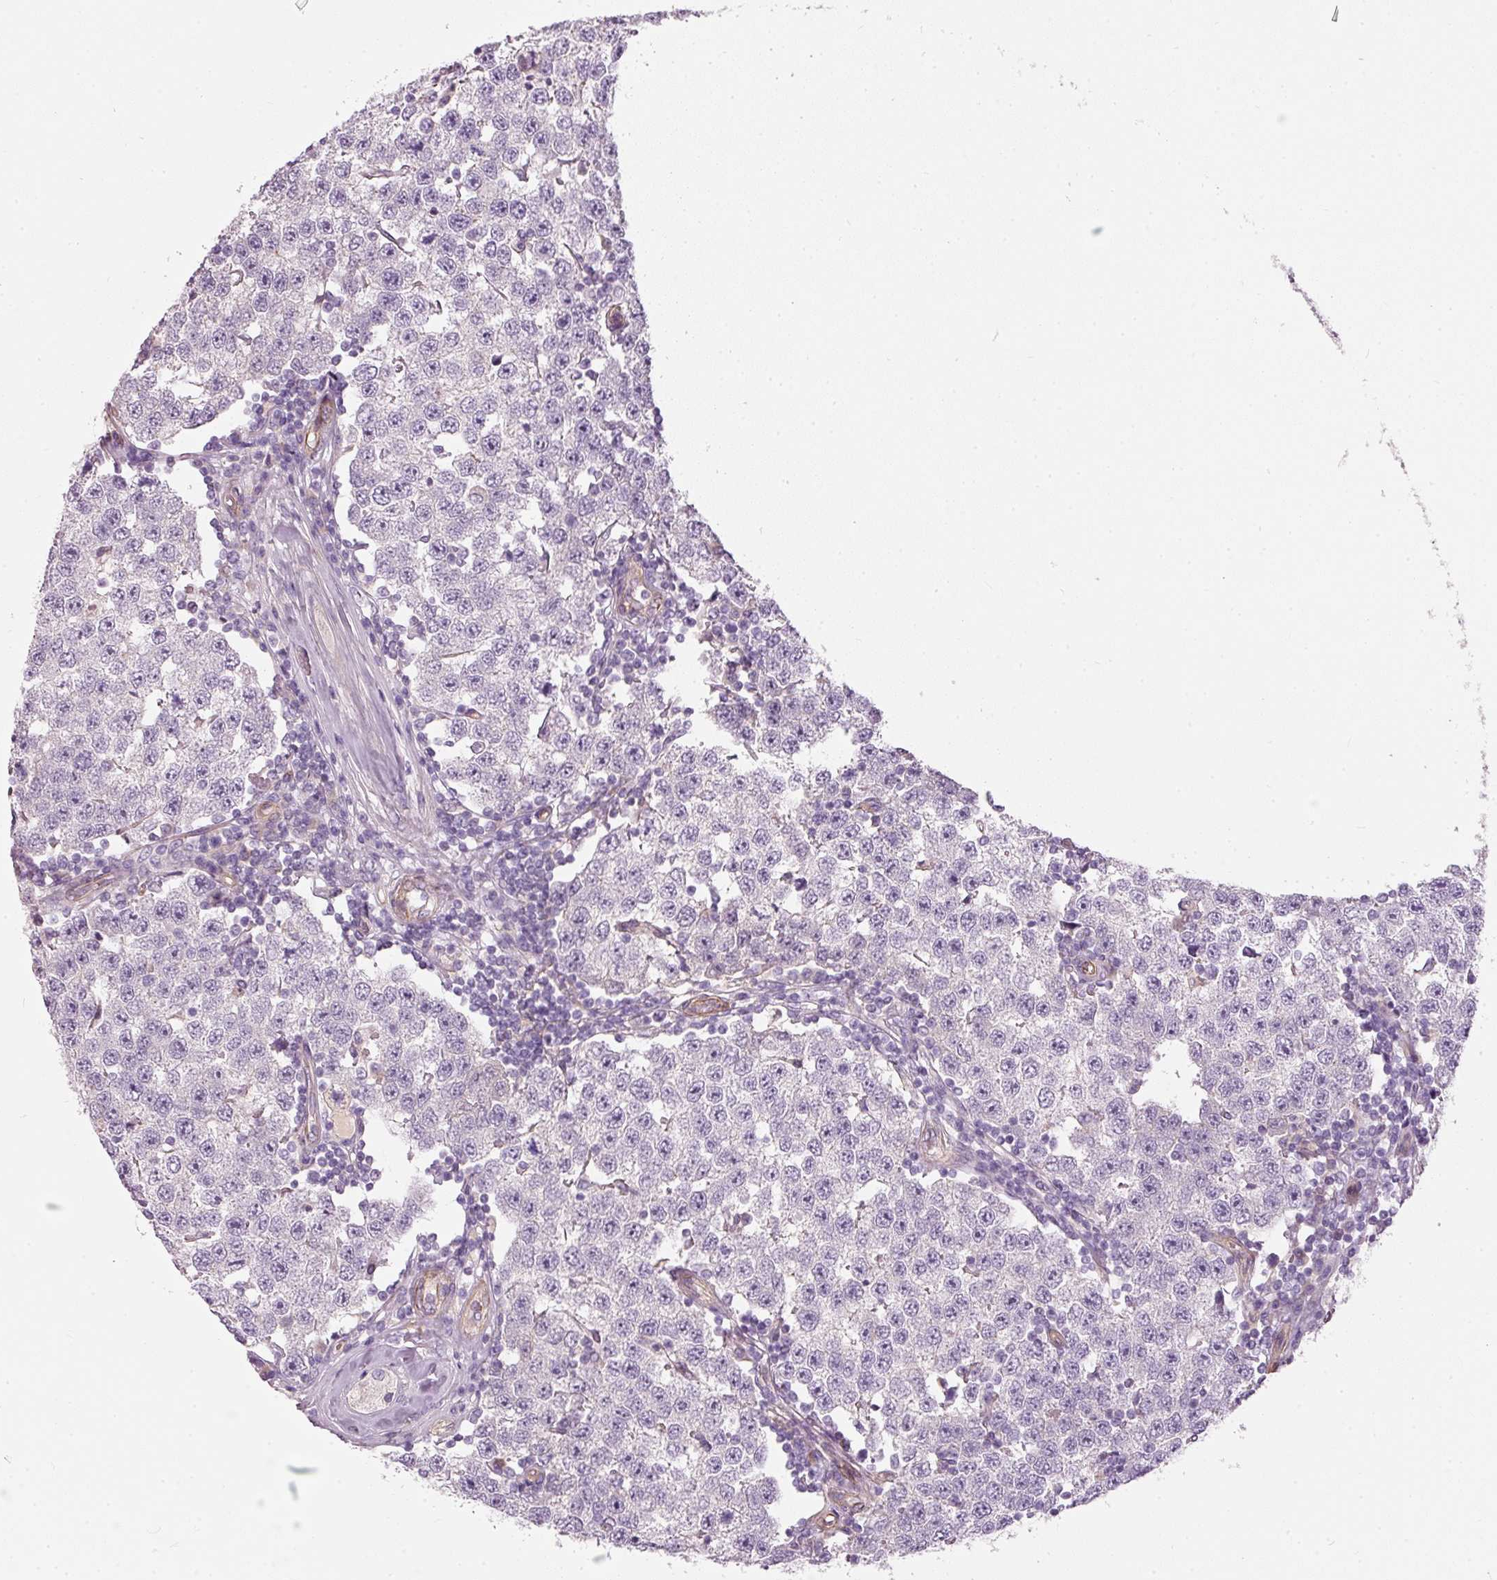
{"staining": {"intensity": "negative", "quantity": "none", "location": "none"}, "tissue": "testis cancer", "cell_type": "Tumor cells", "image_type": "cancer", "snomed": [{"axis": "morphology", "description": "Seminoma, NOS"}, {"axis": "topography", "description": "Testis"}], "caption": "Immunohistochemistry photomicrograph of neoplastic tissue: human testis cancer stained with DAB (3,3'-diaminobenzidine) displays no significant protein staining in tumor cells.", "gene": "OSR2", "patient": {"sex": "male", "age": 34}}